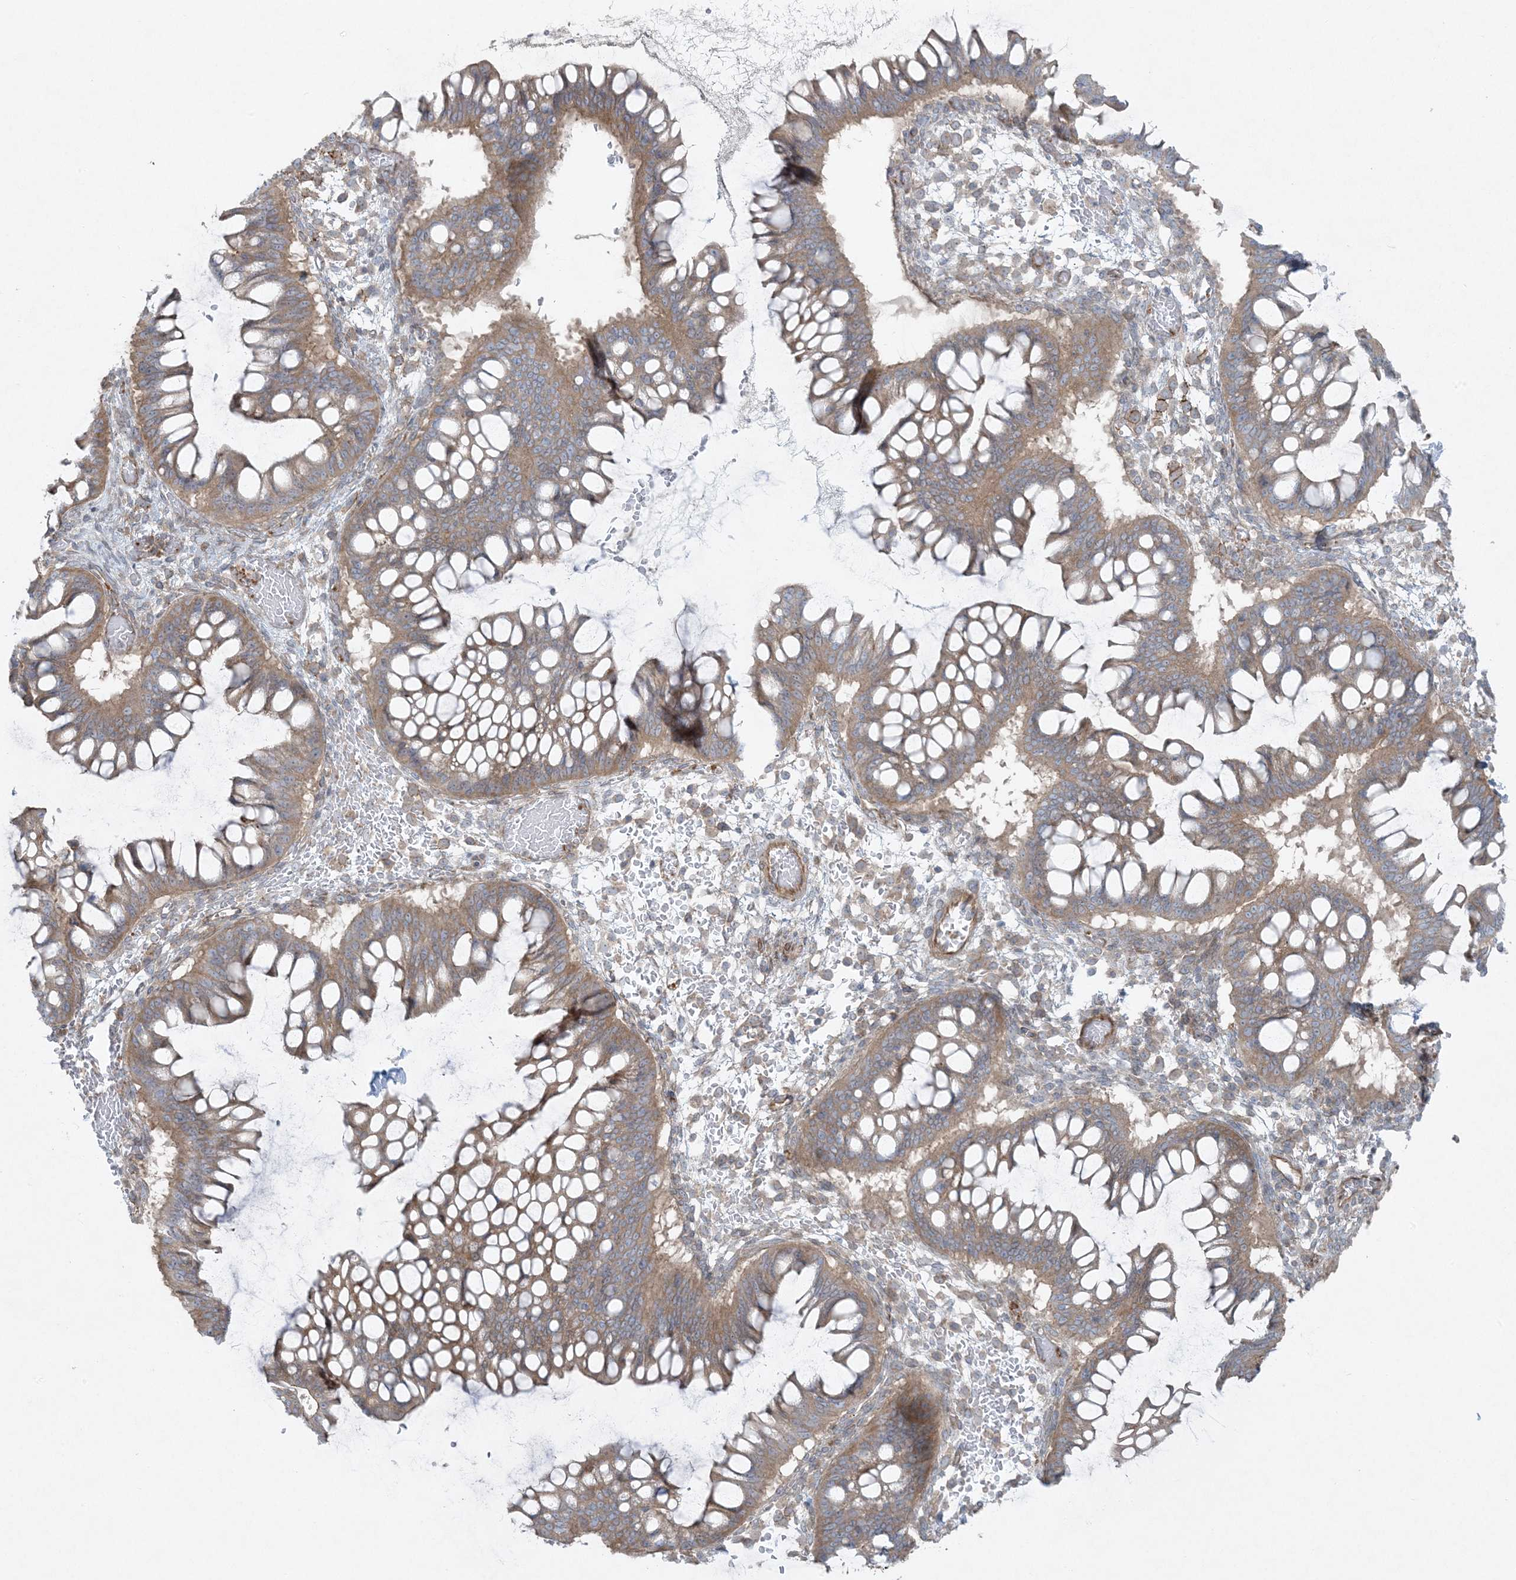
{"staining": {"intensity": "moderate", "quantity": ">75%", "location": "cytoplasmic/membranous"}, "tissue": "ovarian cancer", "cell_type": "Tumor cells", "image_type": "cancer", "snomed": [{"axis": "morphology", "description": "Cystadenocarcinoma, mucinous, NOS"}, {"axis": "topography", "description": "Ovary"}], "caption": "IHC (DAB) staining of human ovarian mucinous cystadenocarcinoma exhibits moderate cytoplasmic/membranous protein staining in approximately >75% of tumor cells.", "gene": "PIK3R4", "patient": {"sex": "female", "age": 73}}